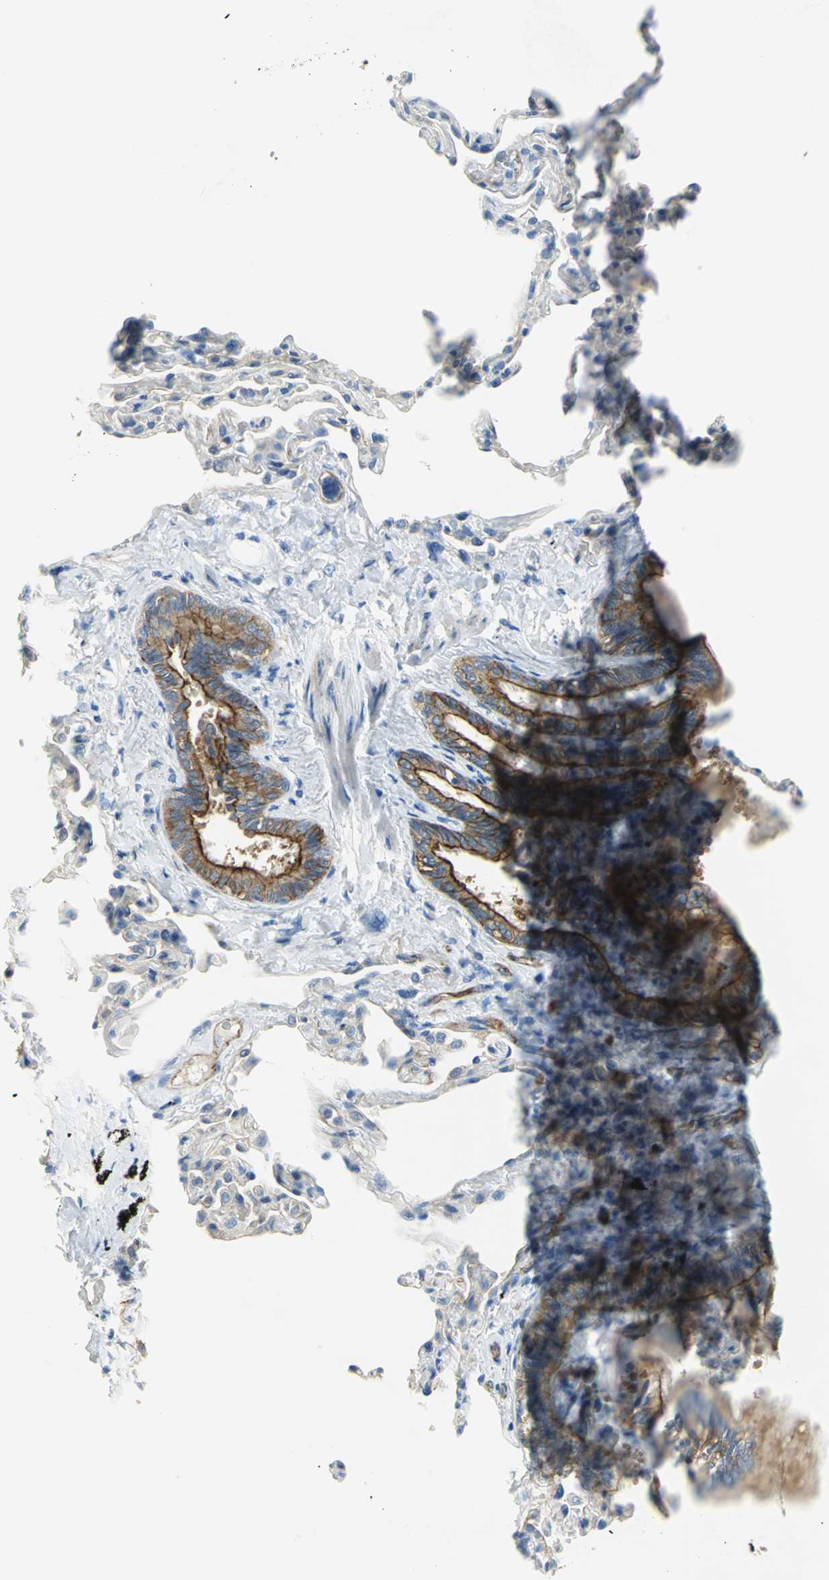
{"staining": {"intensity": "moderate", "quantity": ">75%", "location": "cytoplasmic/membranous"}, "tissue": "bronchus", "cell_type": "Respiratory epithelial cells", "image_type": "normal", "snomed": [{"axis": "morphology", "description": "Normal tissue, NOS"}, {"axis": "topography", "description": "Lung"}], "caption": "Respiratory epithelial cells reveal moderate cytoplasmic/membranous expression in about >75% of cells in benign bronchus. Using DAB (3,3'-diaminobenzidine) (brown) and hematoxylin (blue) stains, captured at high magnification using brightfield microscopy.", "gene": "FLNB", "patient": {"sex": "male", "age": 64}}